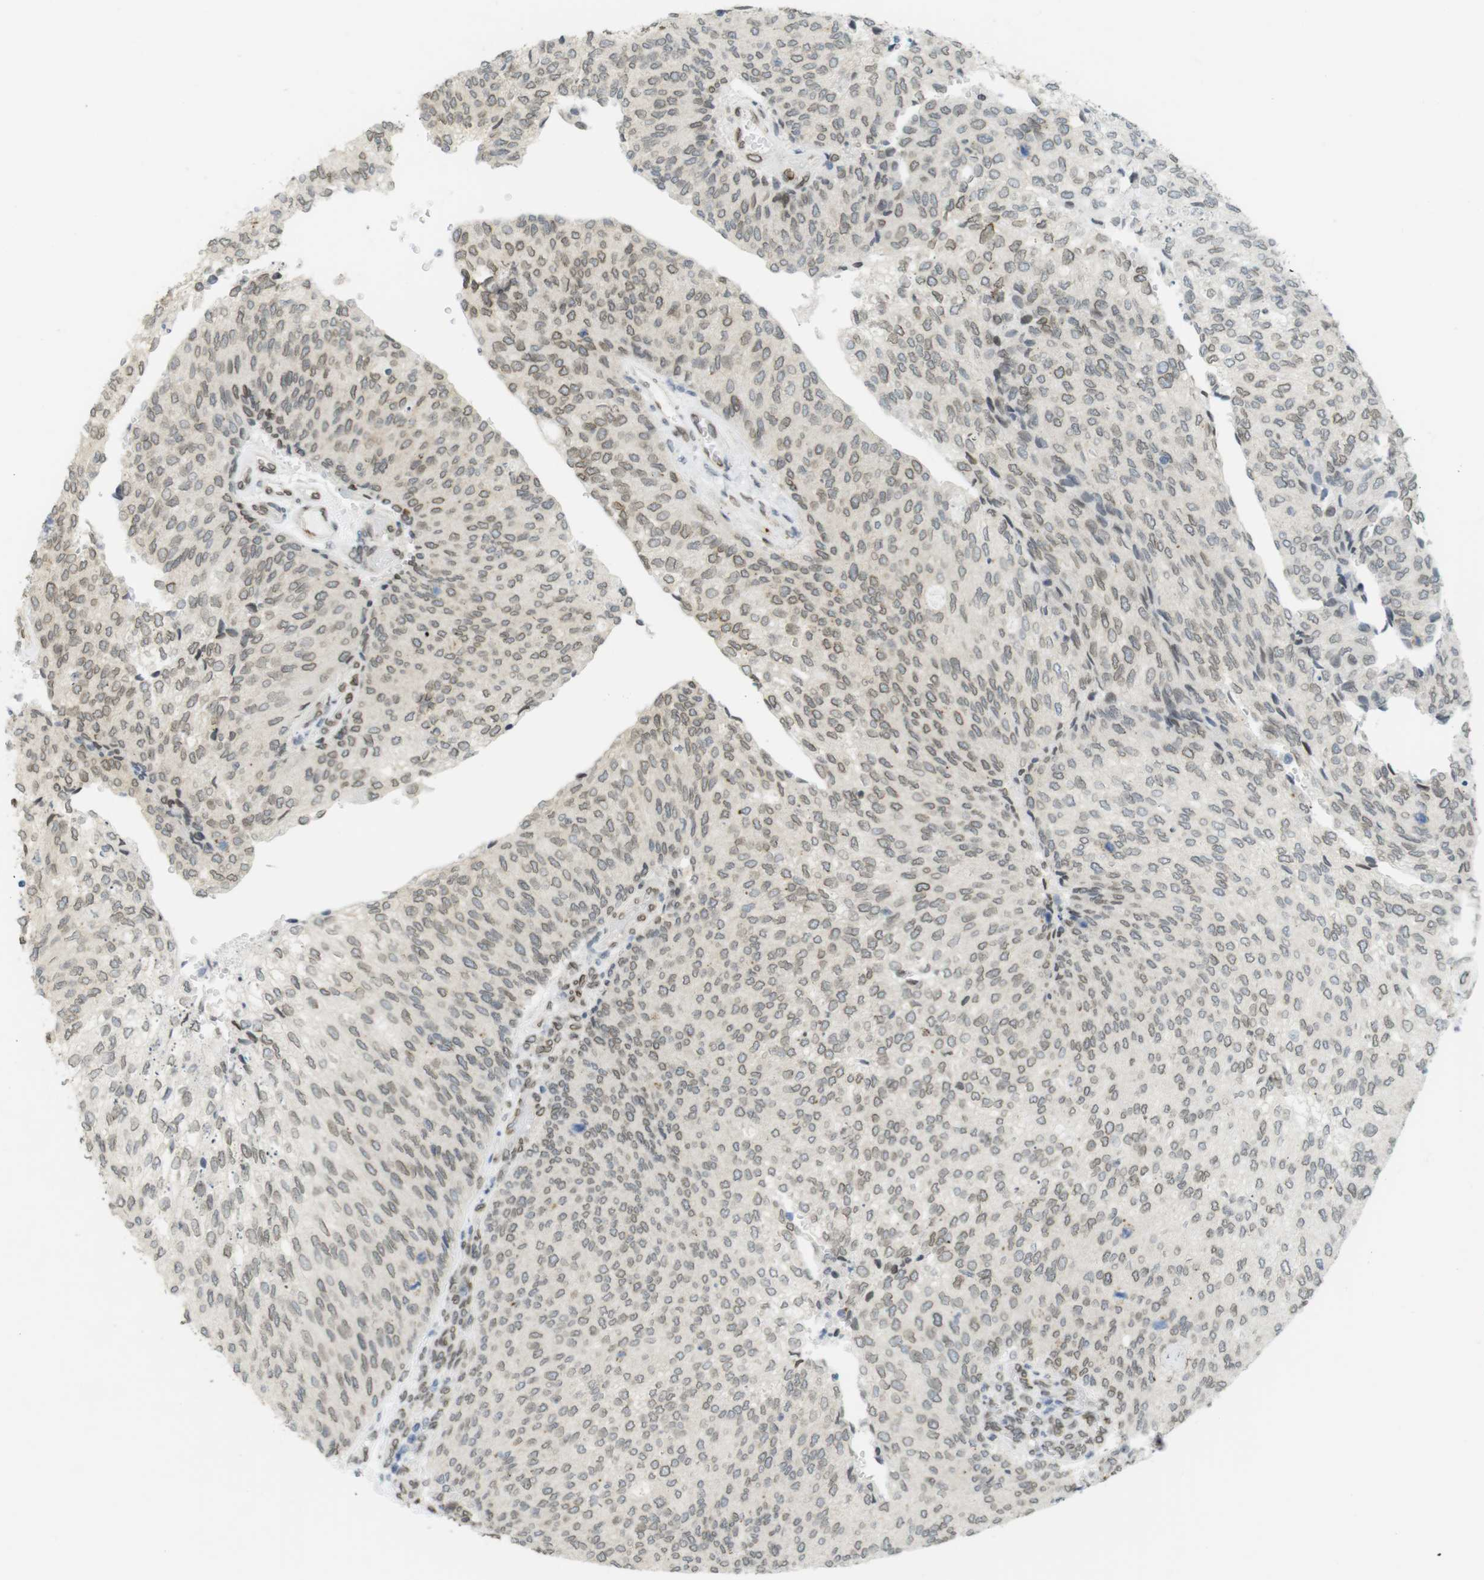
{"staining": {"intensity": "moderate", "quantity": ">75%", "location": "cytoplasmic/membranous,nuclear"}, "tissue": "urothelial cancer", "cell_type": "Tumor cells", "image_type": "cancer", "snomed": [{"axis": "morphology", "description": "Urothelial carcinoma, Low grade"}, {"axis": "topography", "description": "Urinary bladder"}], "caption": "Protein staining shows moderate cytoplasmic/membranous and nuclear positivity in approximately >75% of tumor cells in urothelial cancer.", "gene": "ARL6IP6", "patient": {"sex": "female", "age": 79}}